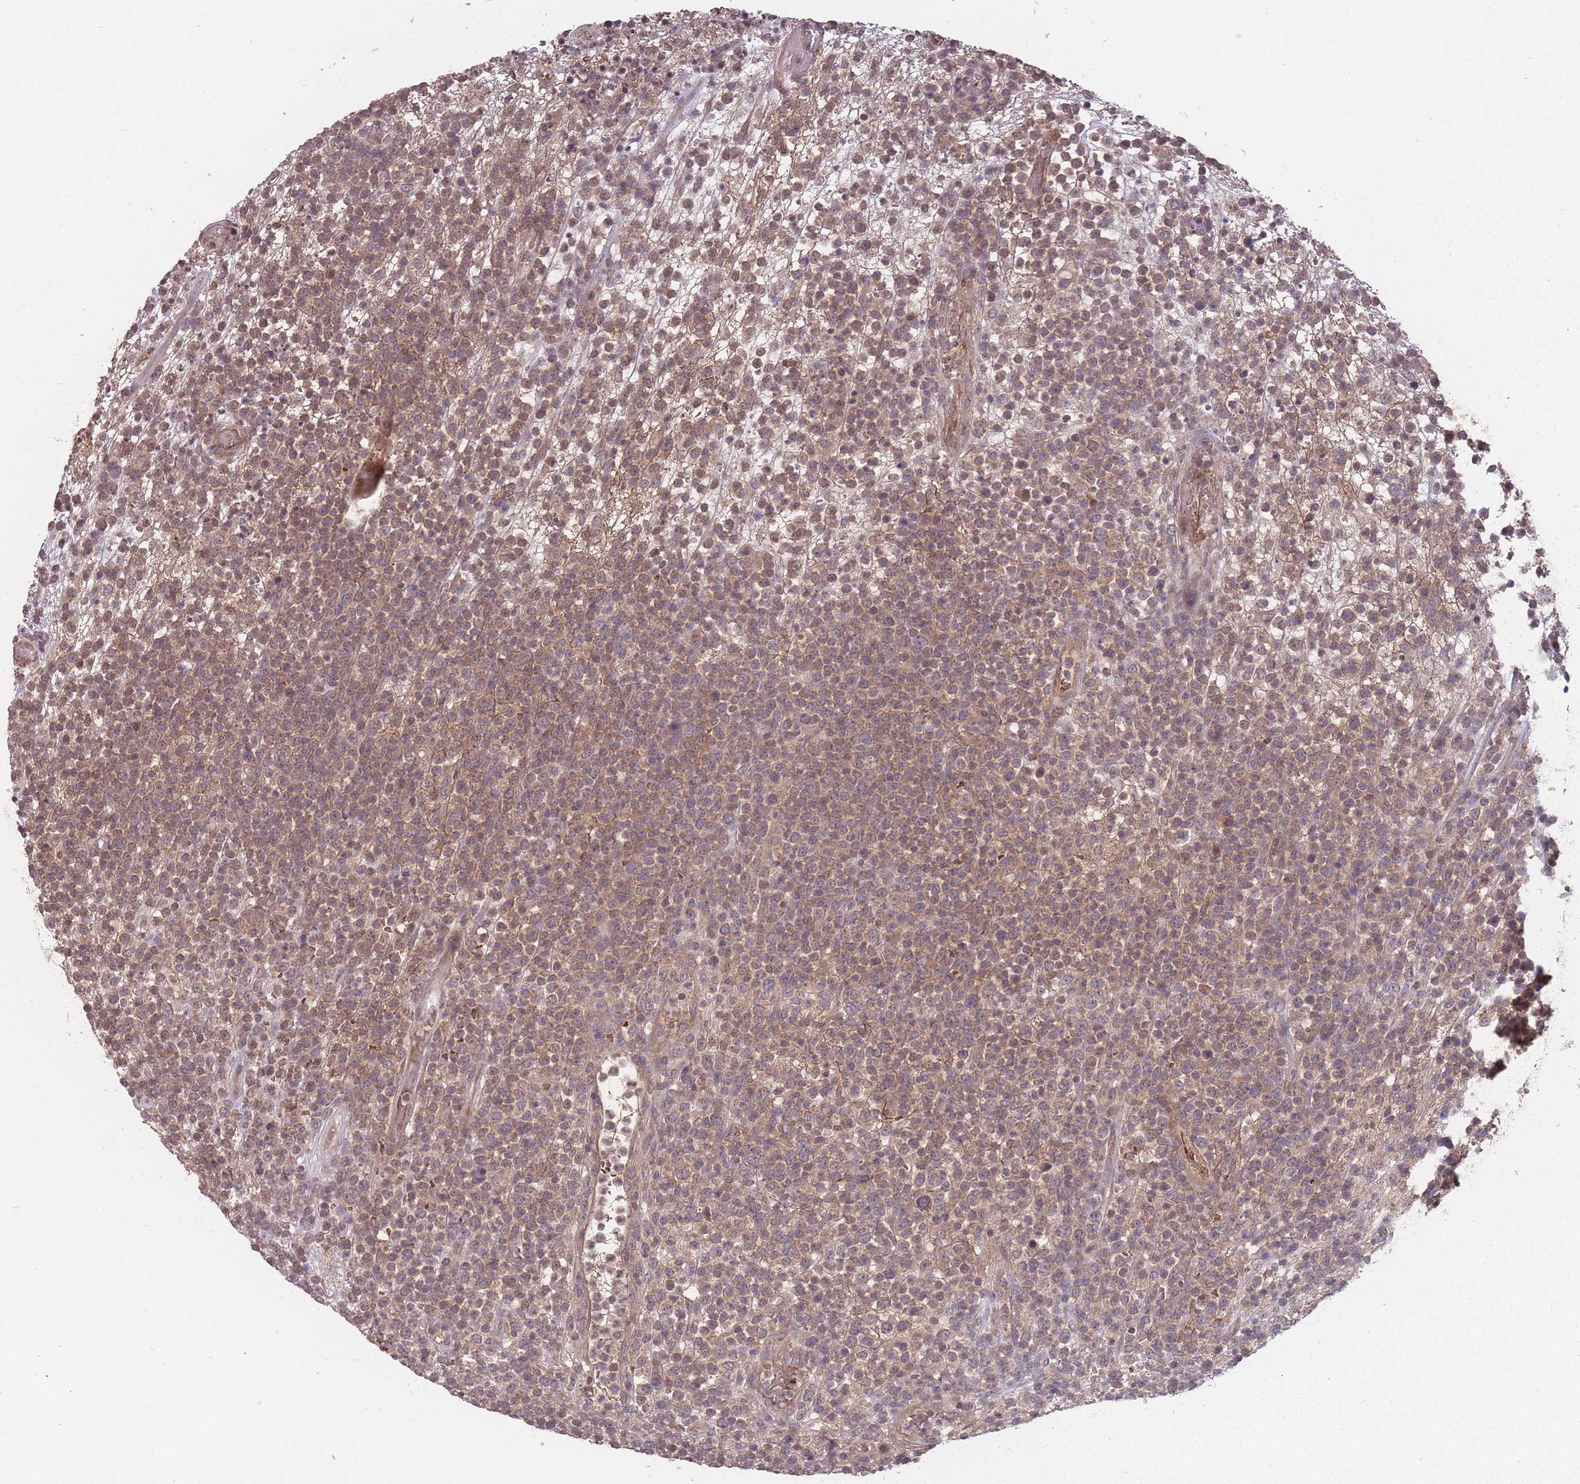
{"staining": {"intensity": "weak", "quantity": ">75%", "location": "cytoplasmic/membranous"}, "tissue": "lymphoma", "cell_type": "Tumor cells", "image_type": "cancer", "snomed": [{"axis": "morphology", "description": "Malignant lymphoma, non-Hodgkin's type, High grade"}, {"axis": "topography", "description": "Colon"}], "caption": "Immunohistochemistry (IHC) (DAB) staining of high-grade malignant lymphoma, non-Hodgkin's type exhibits weak cytoplasmic/membranous protein positivity in about >75% of tumor cells.", "gene": "ADCYAP1R1", "patient": {"sex": "female", "age": 53}}